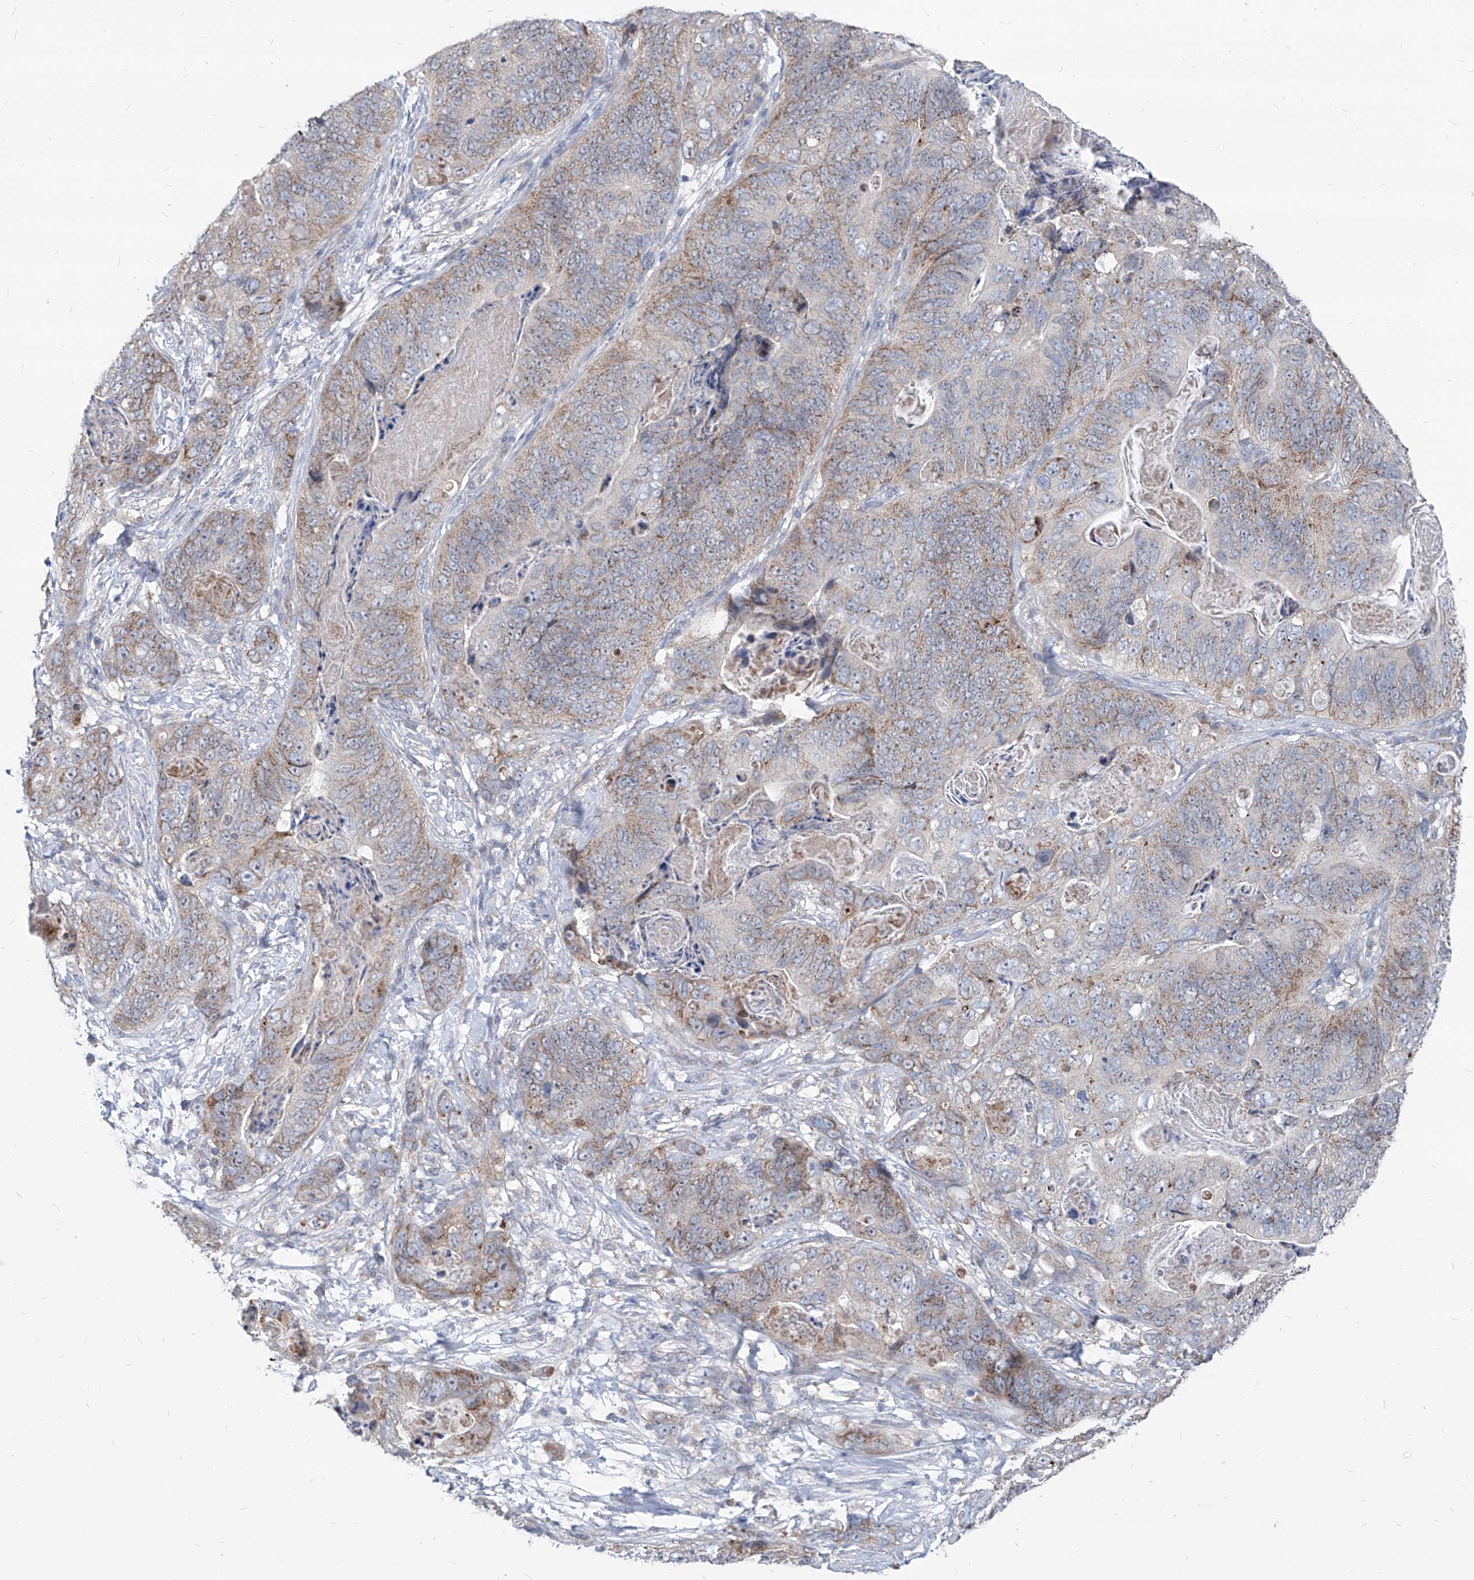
{"staining": {"intensity": "moderate", "quantity": "25%-75%", "location": "cytoplasmic/membranous"}, "tissue": "stomach cancer", "cell_type": "Tumor cells", "image_type": "cancer", "snomed": [{"axis": "morphology", "description": "Normal tissue, NOS"}, {"axis": "morphology", "description": "Adenocarcinoma, NOS"}, {"axis": "topography", "description": "Stomach"}], "caption": "A photomicrograph of human stomach cancer stained for a protein reveals moderate cytoplasmic/membranous brown staining in tumor cells. The protein is stained brown, and the nuclei are stained in blue (DAB IHC with brightfield microscopy, high magnification).", "gene": "AGPS", "patient": {"sex": "female", "age": 89}}